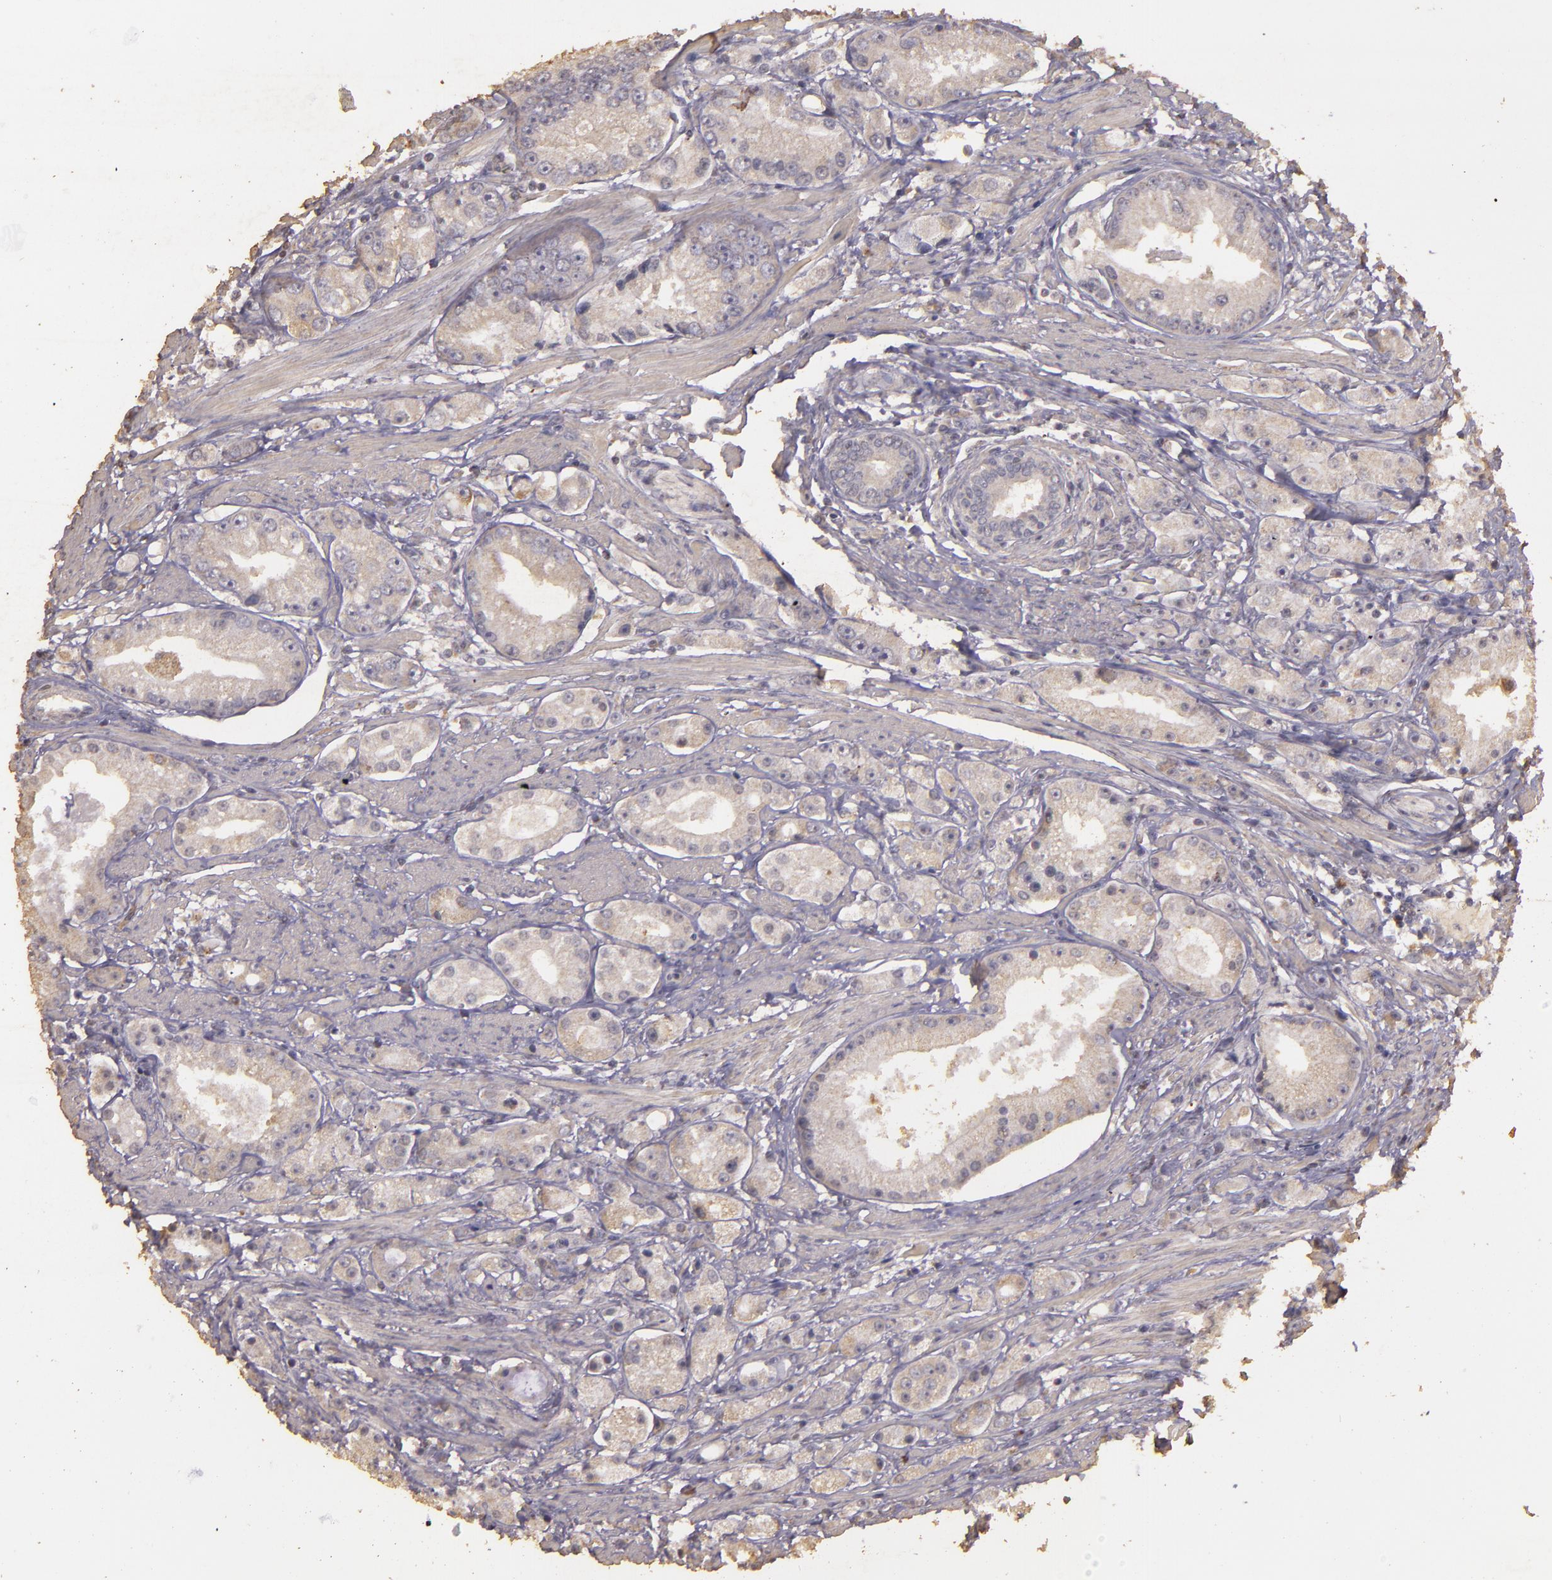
{"staining": {"intensity": "weak", "quantity": "<25%", "location": "cytoplasmic/membranous"}, "tissue": "prostate cancer", "cell_type": "Tumor cells", "image_type": "cancer", "snomed": [{"axis": "morphology", "description": "Adenocarcinoma, Medium grade"}, {"axis": "topography", "description": "Prostate"}], "caption": "DAB (3,3'-diaminobenzidine) immunohistochemical staining of prostate cancer reveals no significant positivity in tumor cells. (DAB IHC with hematoxylin counter stain).", "gene": "BCL2L13", "patient": {"sex": "male", "age": 72}}